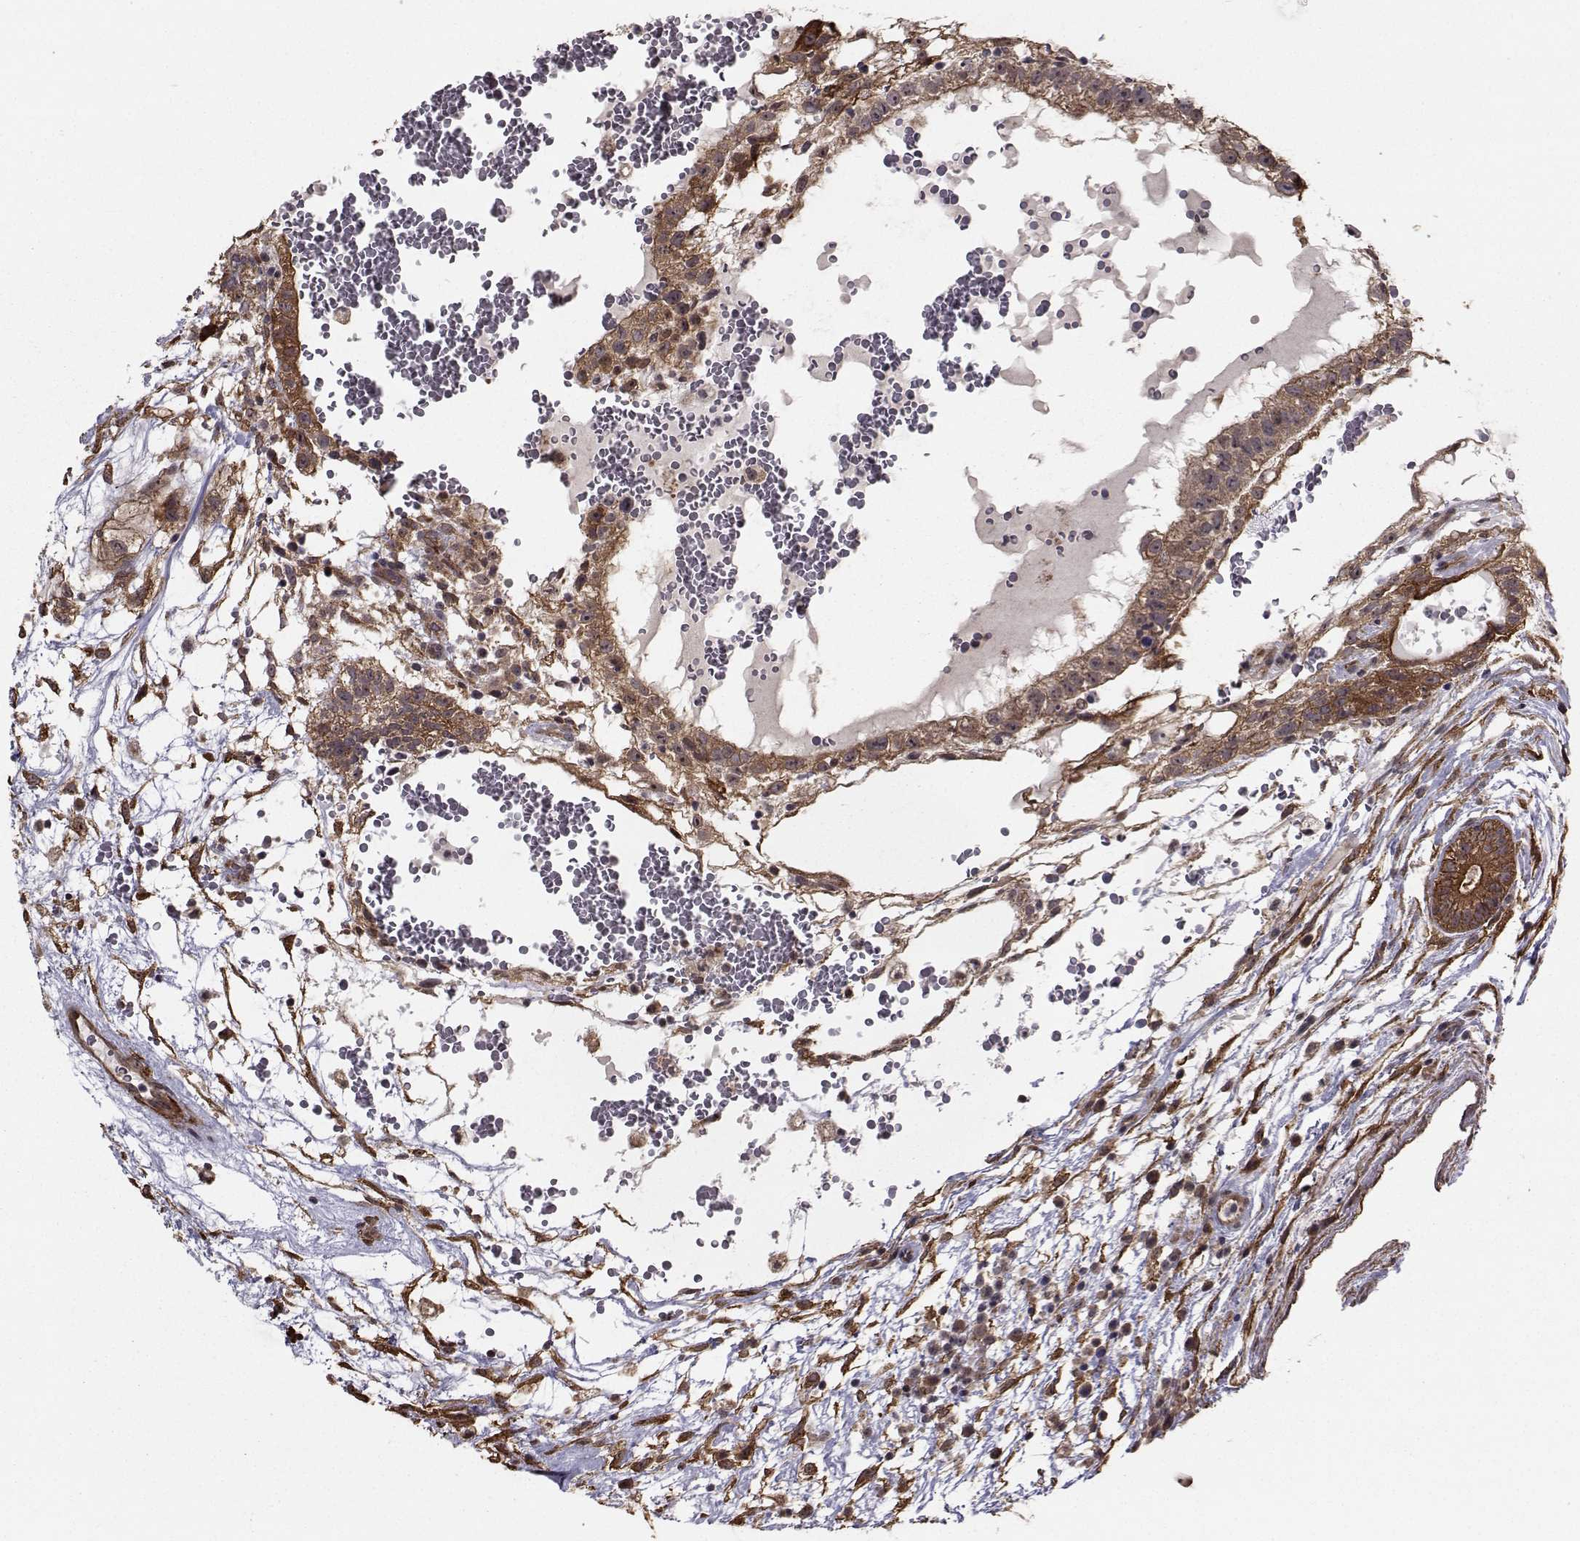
{"staining": {"intensity": "moderate", "quantity": "25%-75%", "location": "cytoplasmic/membranous"}, "tissue": "testis cancer", "cell_type": "Tumor cells", "image_type": "cancer", "snomed": [{"axis": "morphology", "description": "Normal tissue, NOS"}, {"axis": "morphology", "description": "Carcinoma, Embryonal, NOS"}, {"axis": "topography", "description": "Testis"}], "caption": "Human testis embryonal carcinoma stained with a brown dye shows moderate cytoplasmic/membranous positive staining in about 25%-75% of tumor cells.", "gene": "TRIP10", "patient": {"sex": "male", "age": 32}}